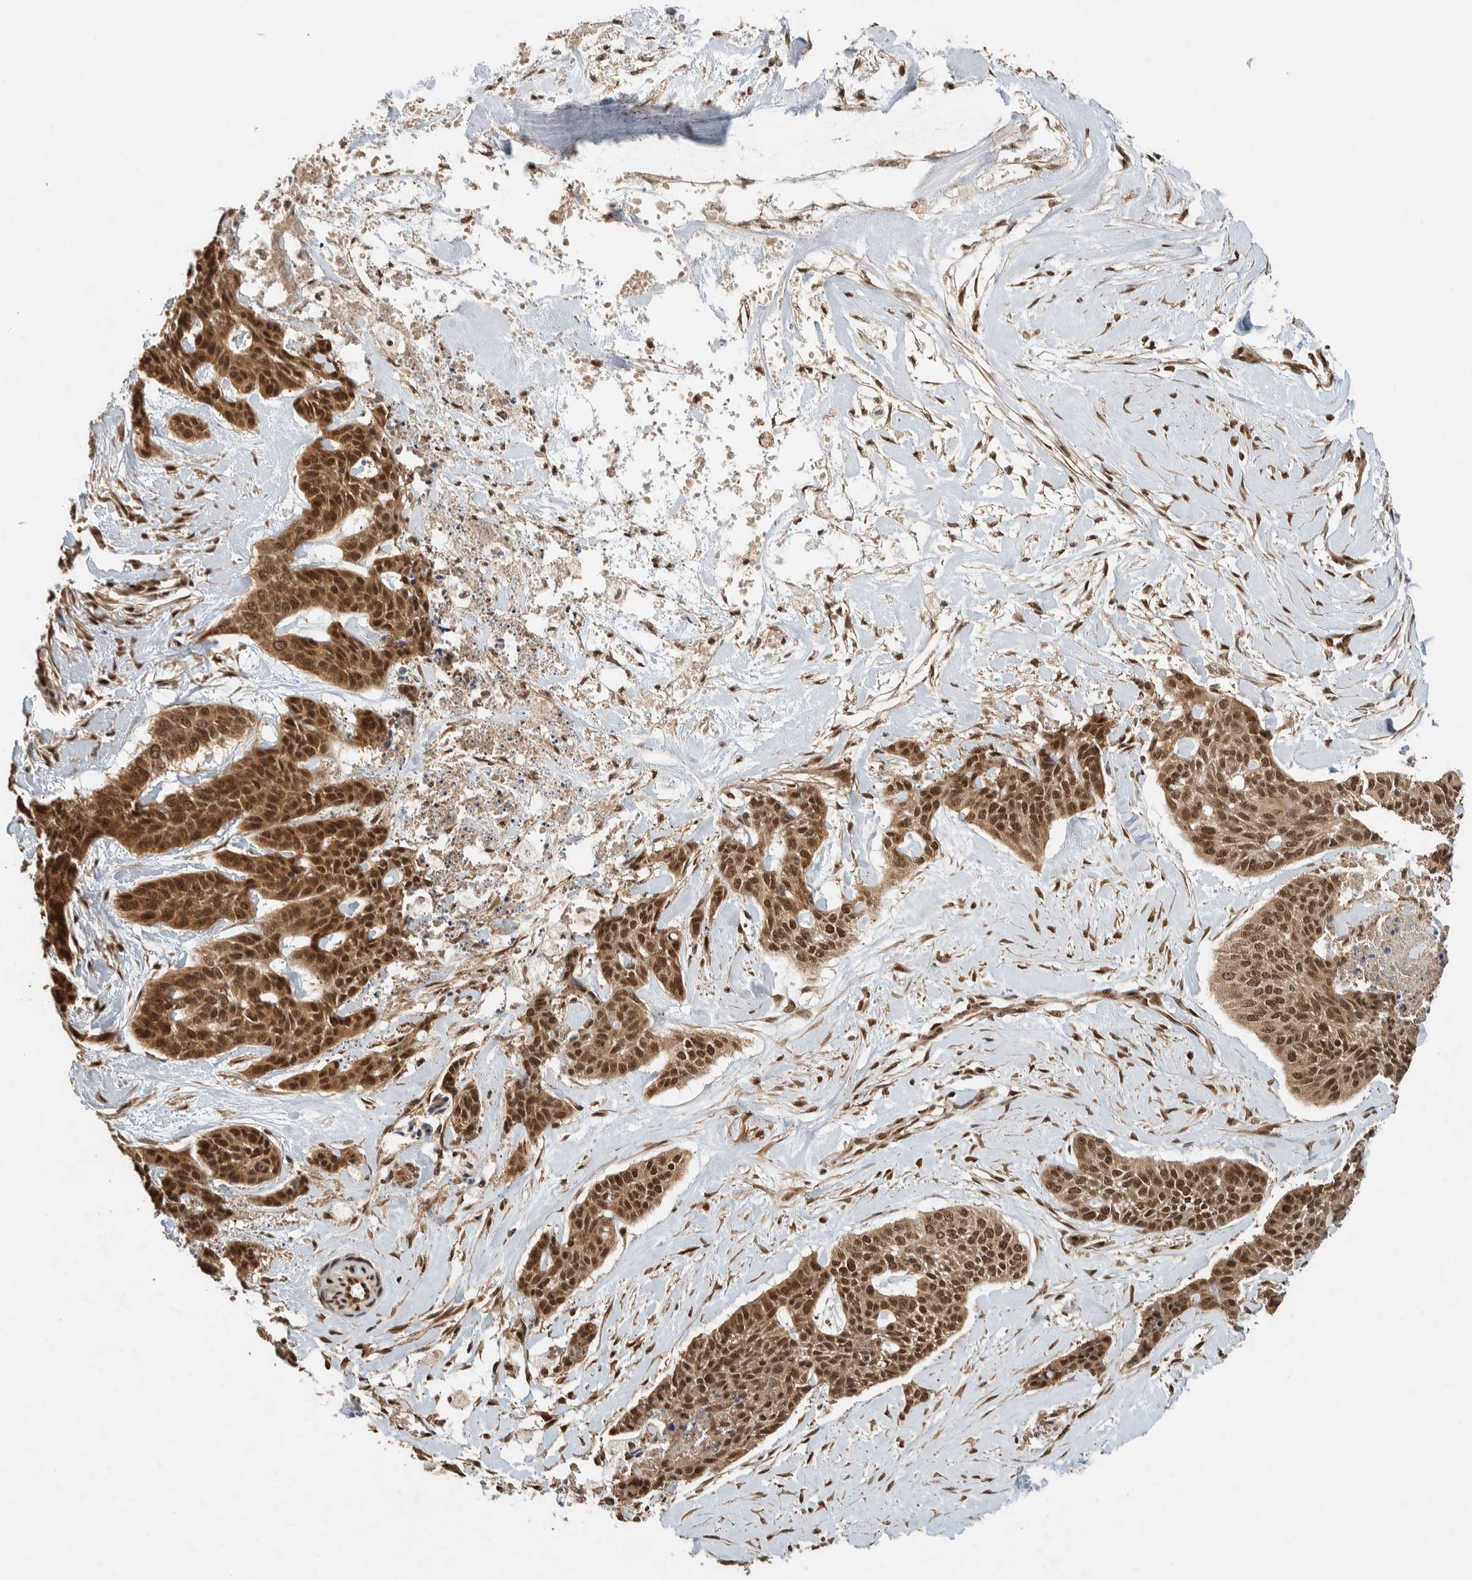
{"staining": {"intensity": "strong", "quantity": ">75%", "location": "cytoplasmic/membranous,nuclear"}, "tissue": "skin cancer", "cell_type": "Tumor cells", "image_type": "cancer", "snomed": [{"axis": "morphology", "description": "Basal cell carcinoma"}, {"axis": "topography", "description": "Skin"}], "caption": "Protein positivity by immunohistochemistry (IHC) displays strong cytoplasmic/membranous and nuclear staining in about >75% of tumor cells in skin basal cell carcinoma.", "gene": "ZBTB2", "patient": {"sex": "female", "age": 64}}